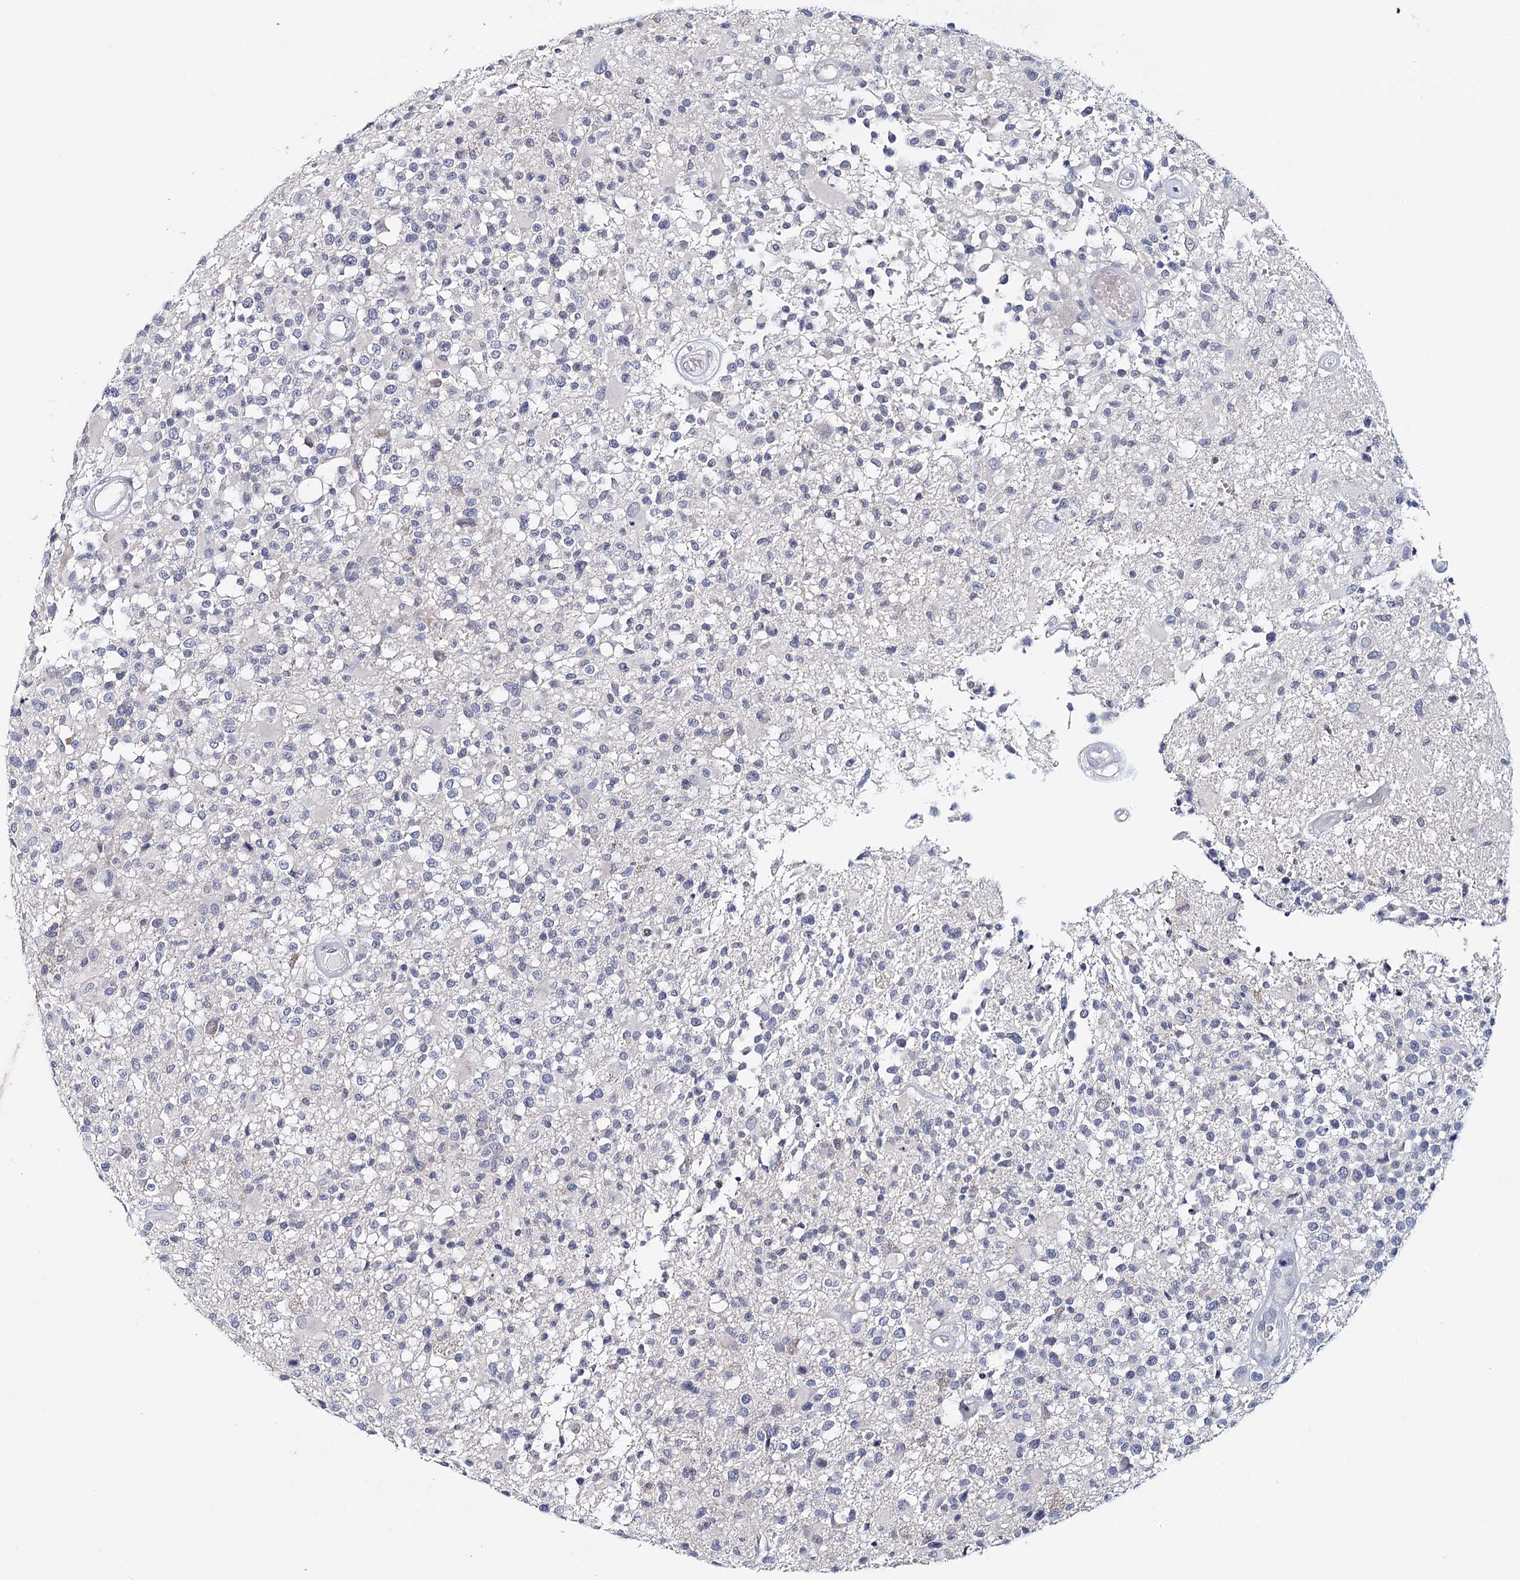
{"staining": {"intensity": "negative", "quantity": "none", "location": "none"}, "tissue": "glioma", "cell_type": "Tumor cells", "image_type": "cancer", "snomed": [{"axis": "morphology", "description": "Glioma, malignant, High grade"}, {"axis": "morphology", "description": "Glioblastoma, NOS"}, {"axis": "topography", "description": "Brain"}], "caption": "DAB (3,3'-diaminobenzidine) immunohistochemical staining of human glioblastoma demonstrates no significant positivity in tumor cells.", "gene": "HSPA4L", "patient": {"sex": "male", "age": 60}}